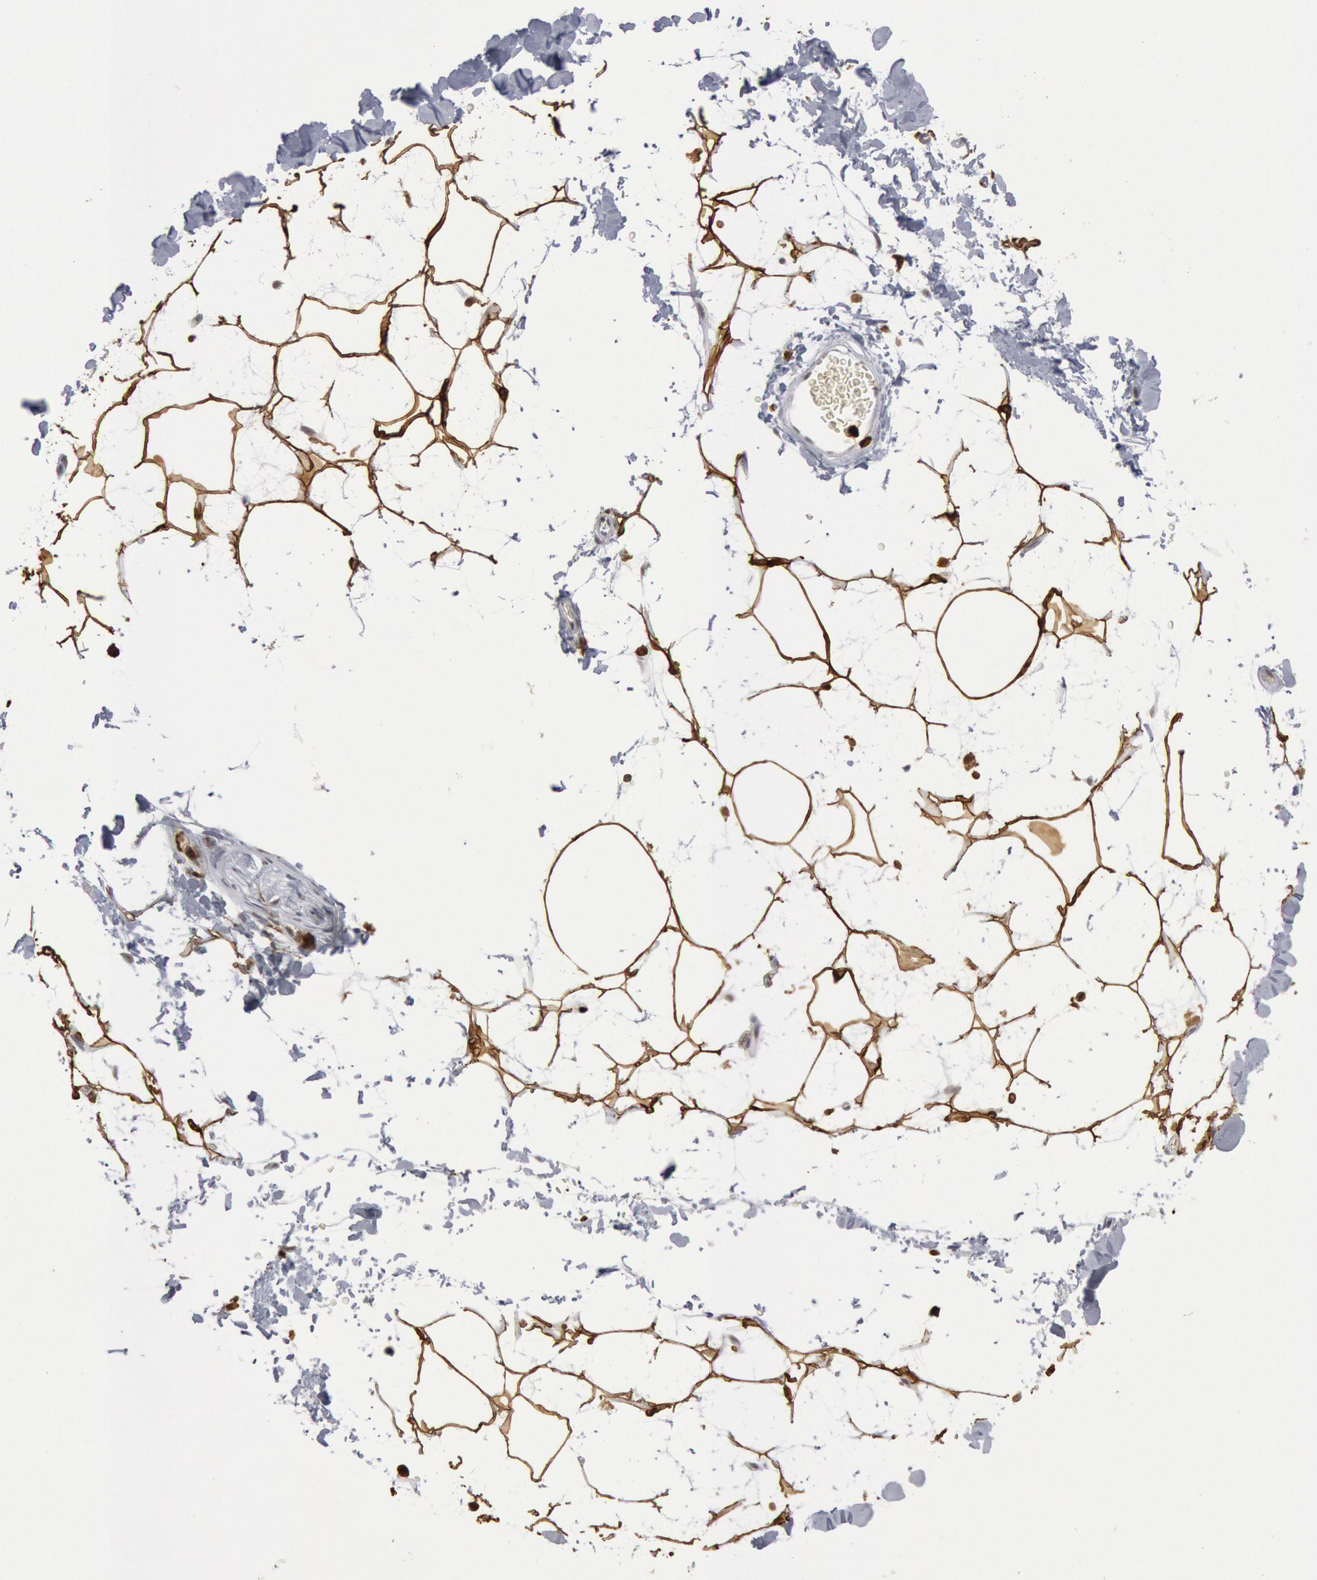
{"staining": {"intensity": "strong", "quantity": ">75%", "location": "cytoplasmic/membranous"}, "tissue": "adipose tissue", "cell_type": "Adipocytes", "image_type": "normal", "snomed": [{"axis": "morphology", "description": "Normal tissue, NOS"}, {"axis": "topography", "description": "Soft tissue"}], "caption": "High-power microscopy captured an immunohistochemistry (IHC) histopathology image of normal adipose tissue, revealing strong cytoplasmic/membranous staining in about >75% of adipocytes.", "gene": "PTPN6", "patient": {"sex": "male", "age": 72}}